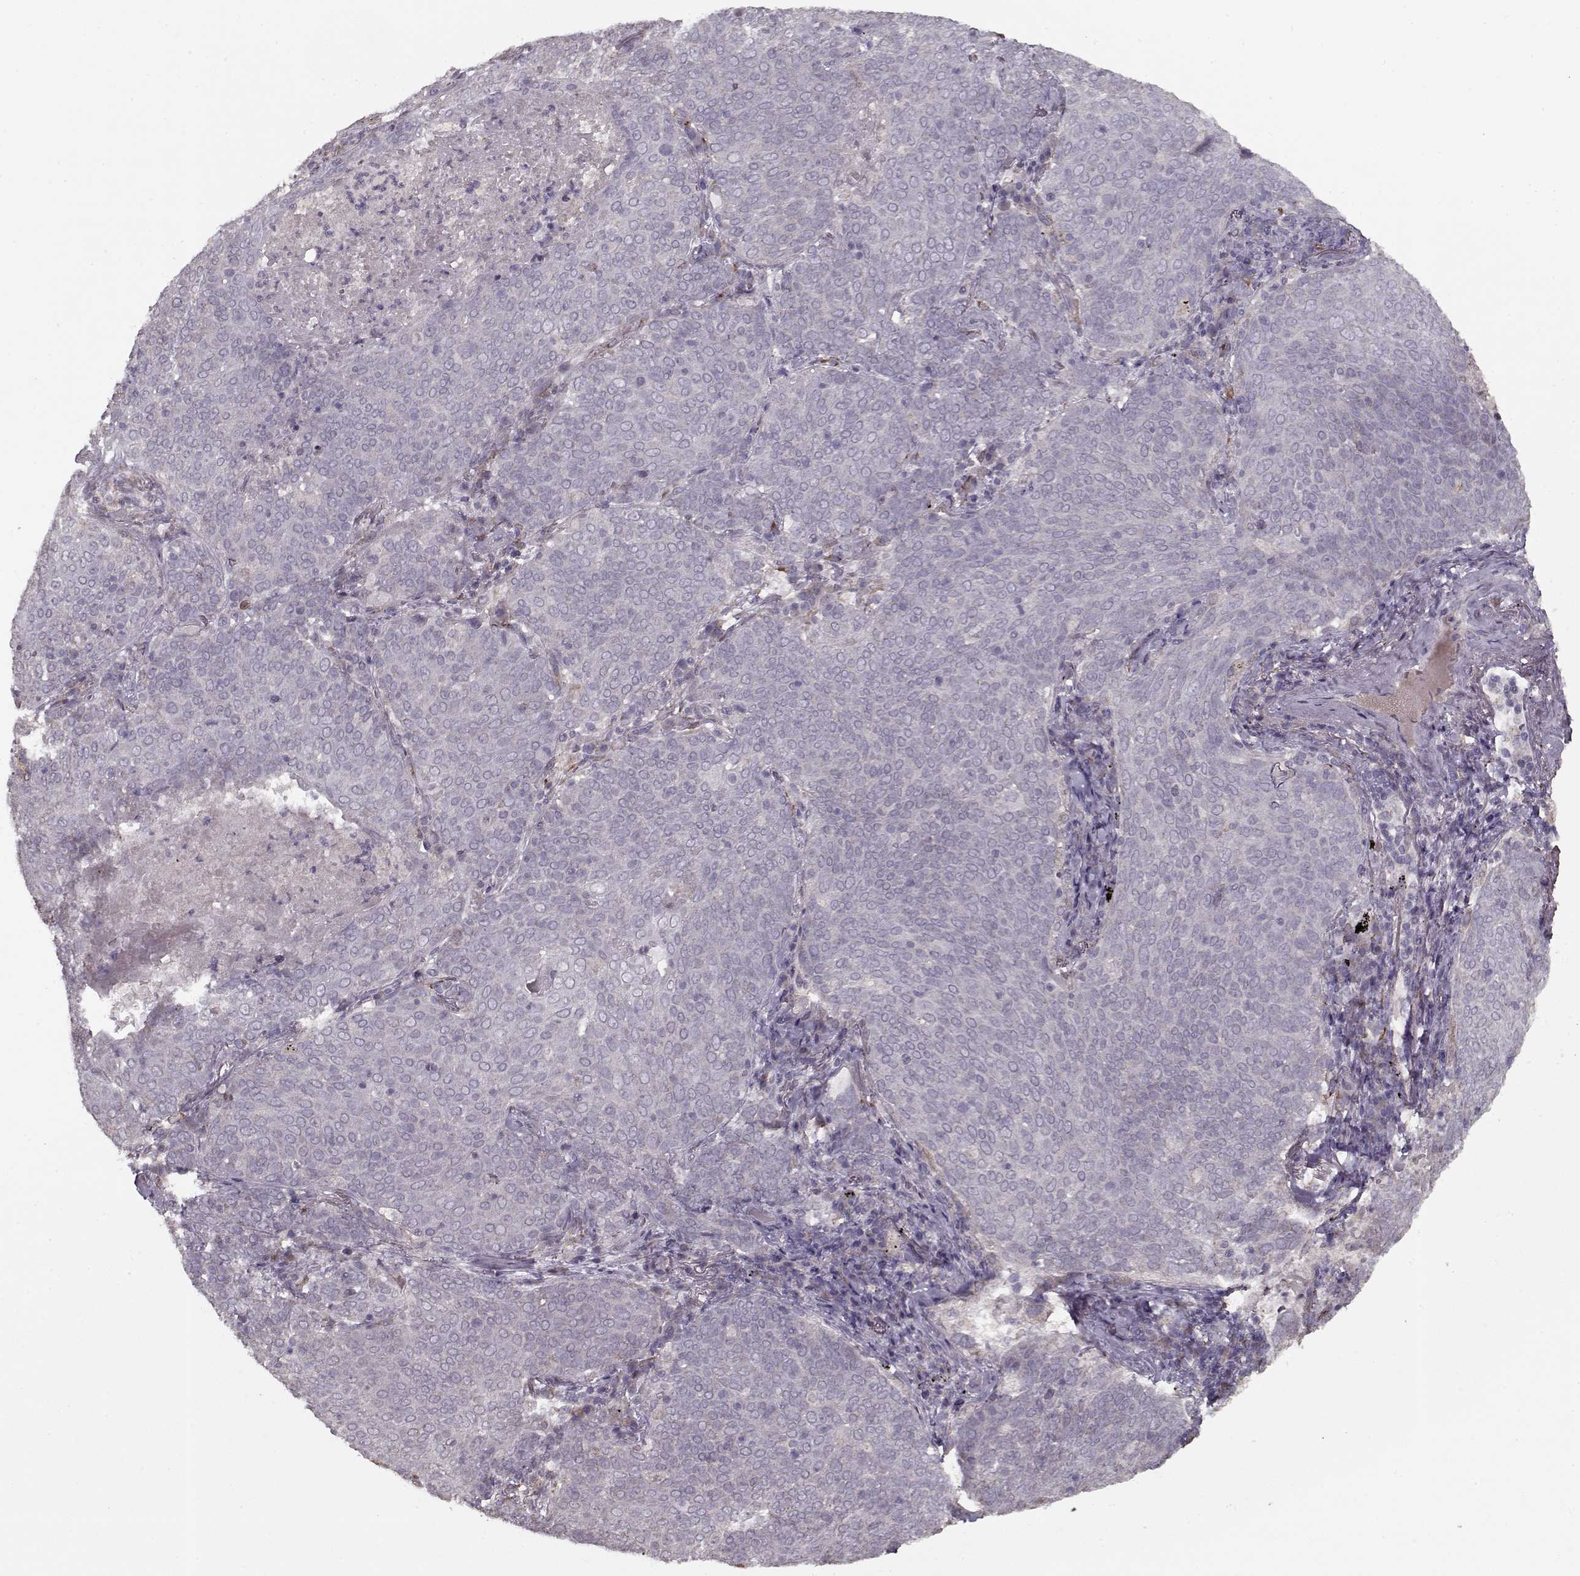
{"staining": {"intensity": "negative", "quantity": "none", "location": "none"}, "tissue": "lung cancer", "cell_type": "Tumor cells", "image_type": "cancer", "snomed": [{"axis": "morphology", "description": "Squamous cell carcinoma, NOS"}, {"axis": "topography", "description": "Lung"}], "caption": "Photomicrograph shows no significant protein staining in tumor cells of lung cancer (squamous cell carcinoma).", "gene": "LAMA2", "patient": {"sex": "male", "age": 82}}